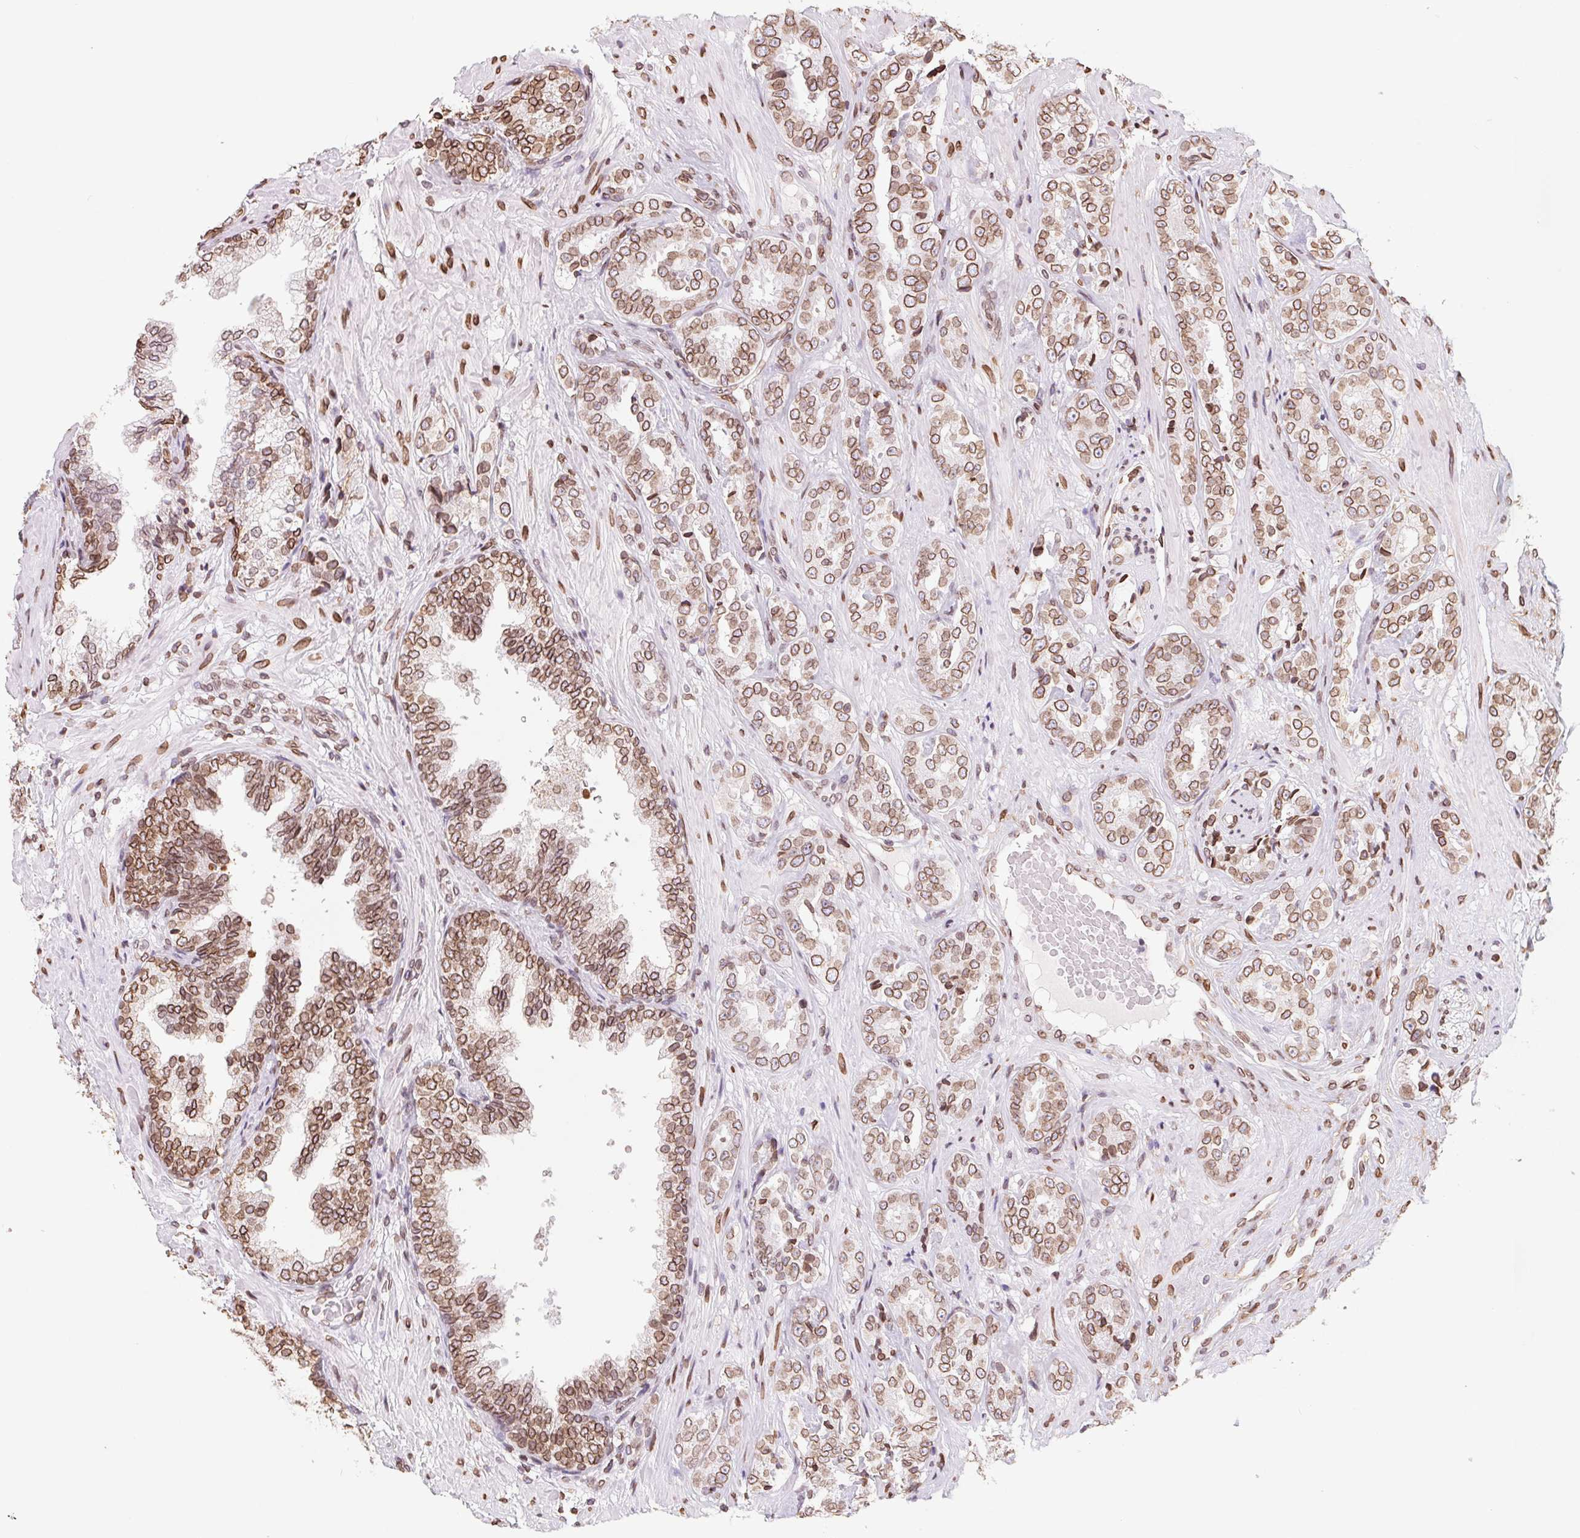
{"staining": {"intensity": "moderate", "quantity": ">75%", "location": "cytoplasmic/membranous,nuclear"}, "tissue": "prostate cancer", "cell_type": "Tumor cells", "image_type": "cancer", "snomed": [{"axis": "morphology", "description": "Adenocarcinoma, High grade"}, {"axis": "topography", "description": "Prostate"}], "caption": "High-power microscopy captured an immunohistochemistry (IHC) image of prostate cancer, revealing moderate cytoplasmic/membranous and nuclear expression in about >75% of tumor cells.", "gene": "LMNB2", "patient": {"sex": "male", "age": 71}}